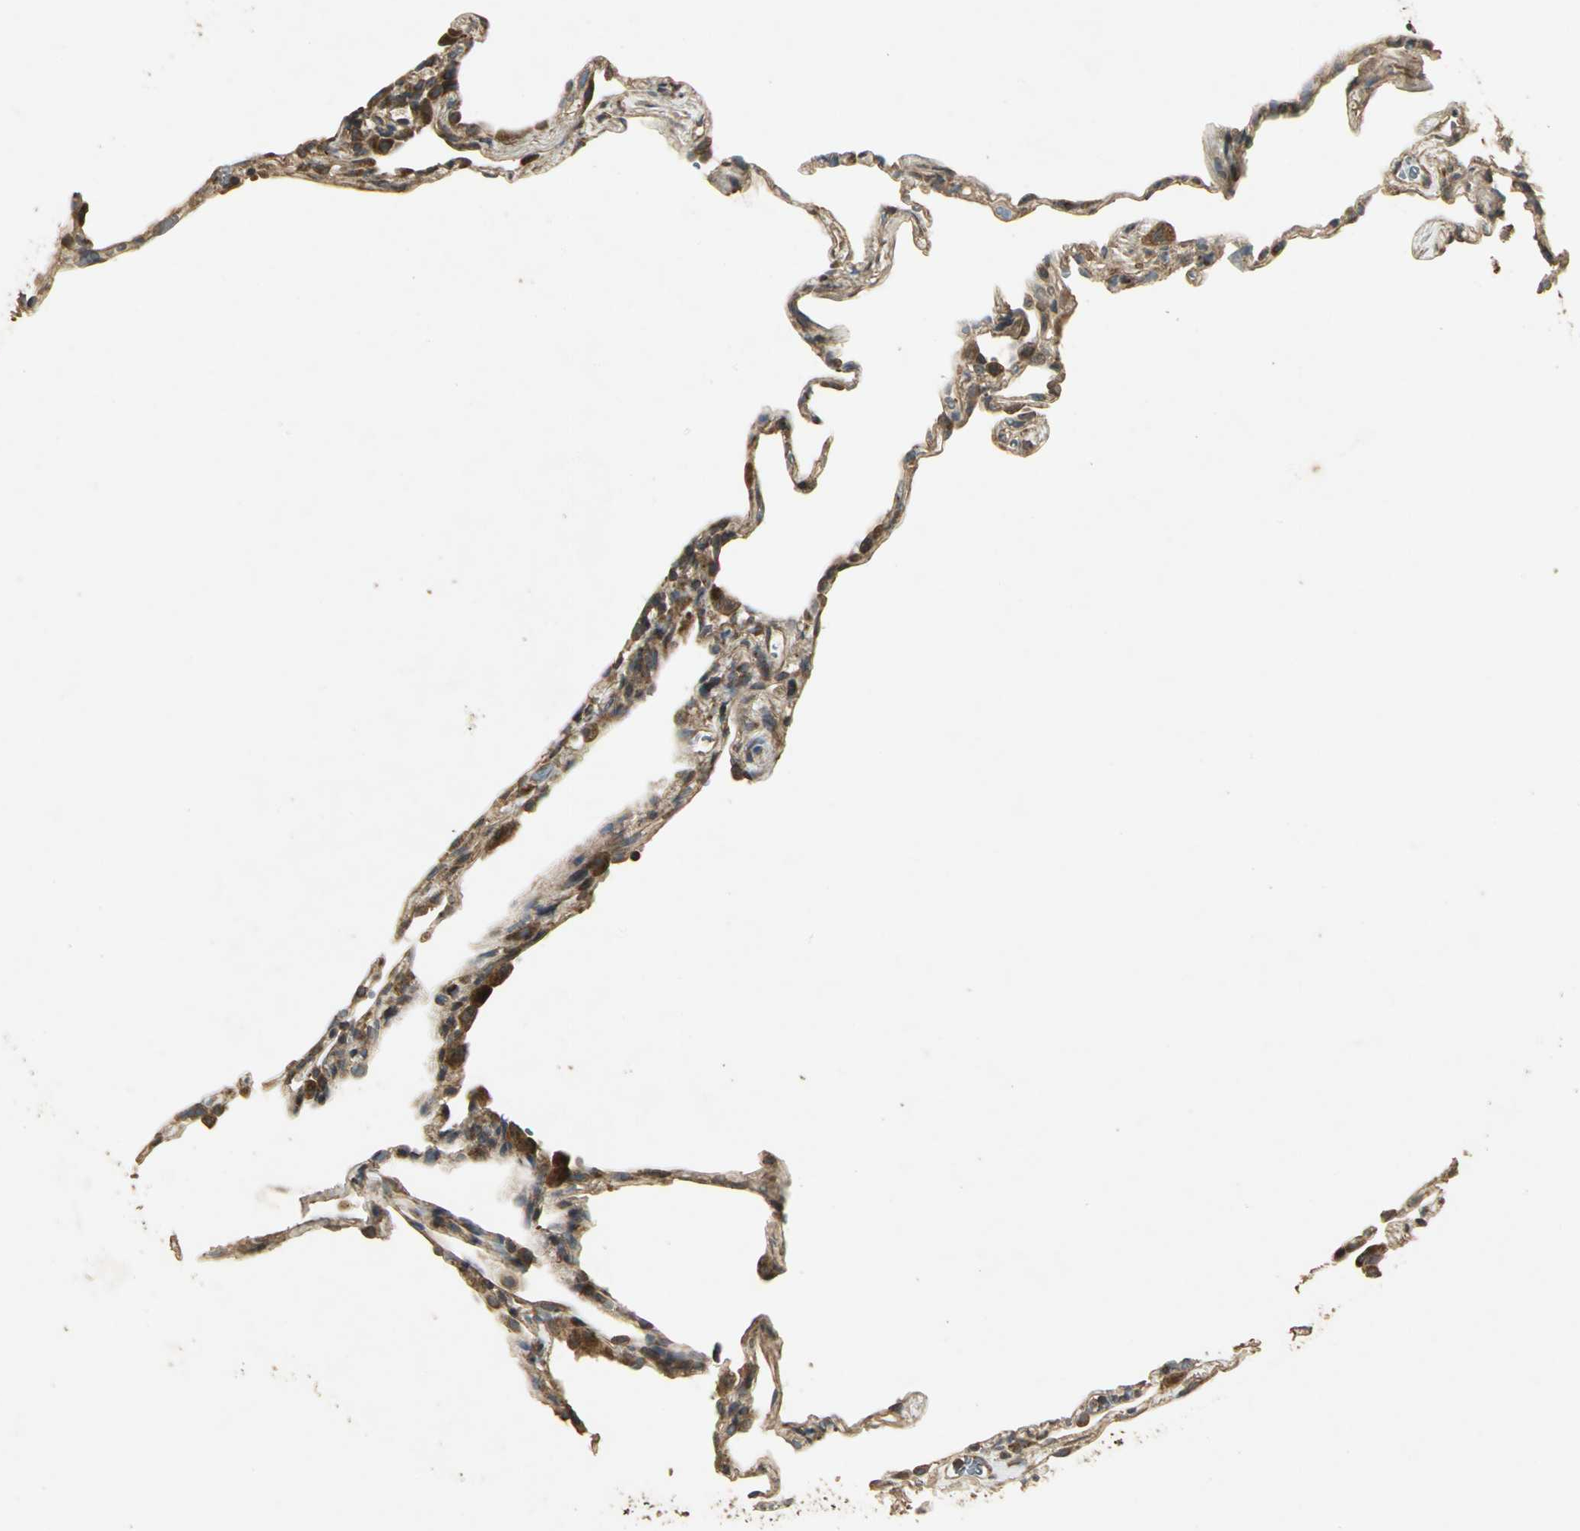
{"staining": {"intensity": "moderate", "quantity": ">75%", "location": "cytoplasmic/membranous"}, "tissue": "lung", "cell_type": "Alveolar cells", "image_type": "normal", "snomed": [{"axis": "morphology", "description": "Normal tissue, NOS"}, {"axis": "topography", "description": "Lung"}], "caption": "Alveolar cells exhibit moderate cytoplasmic/membranous positivity in about >75% of cells in normal lung. (Brightfield microscopy of DAB IHC at high magnification).", "gene": "KANK1", "patient": {"sex": "male", "age": 59}}